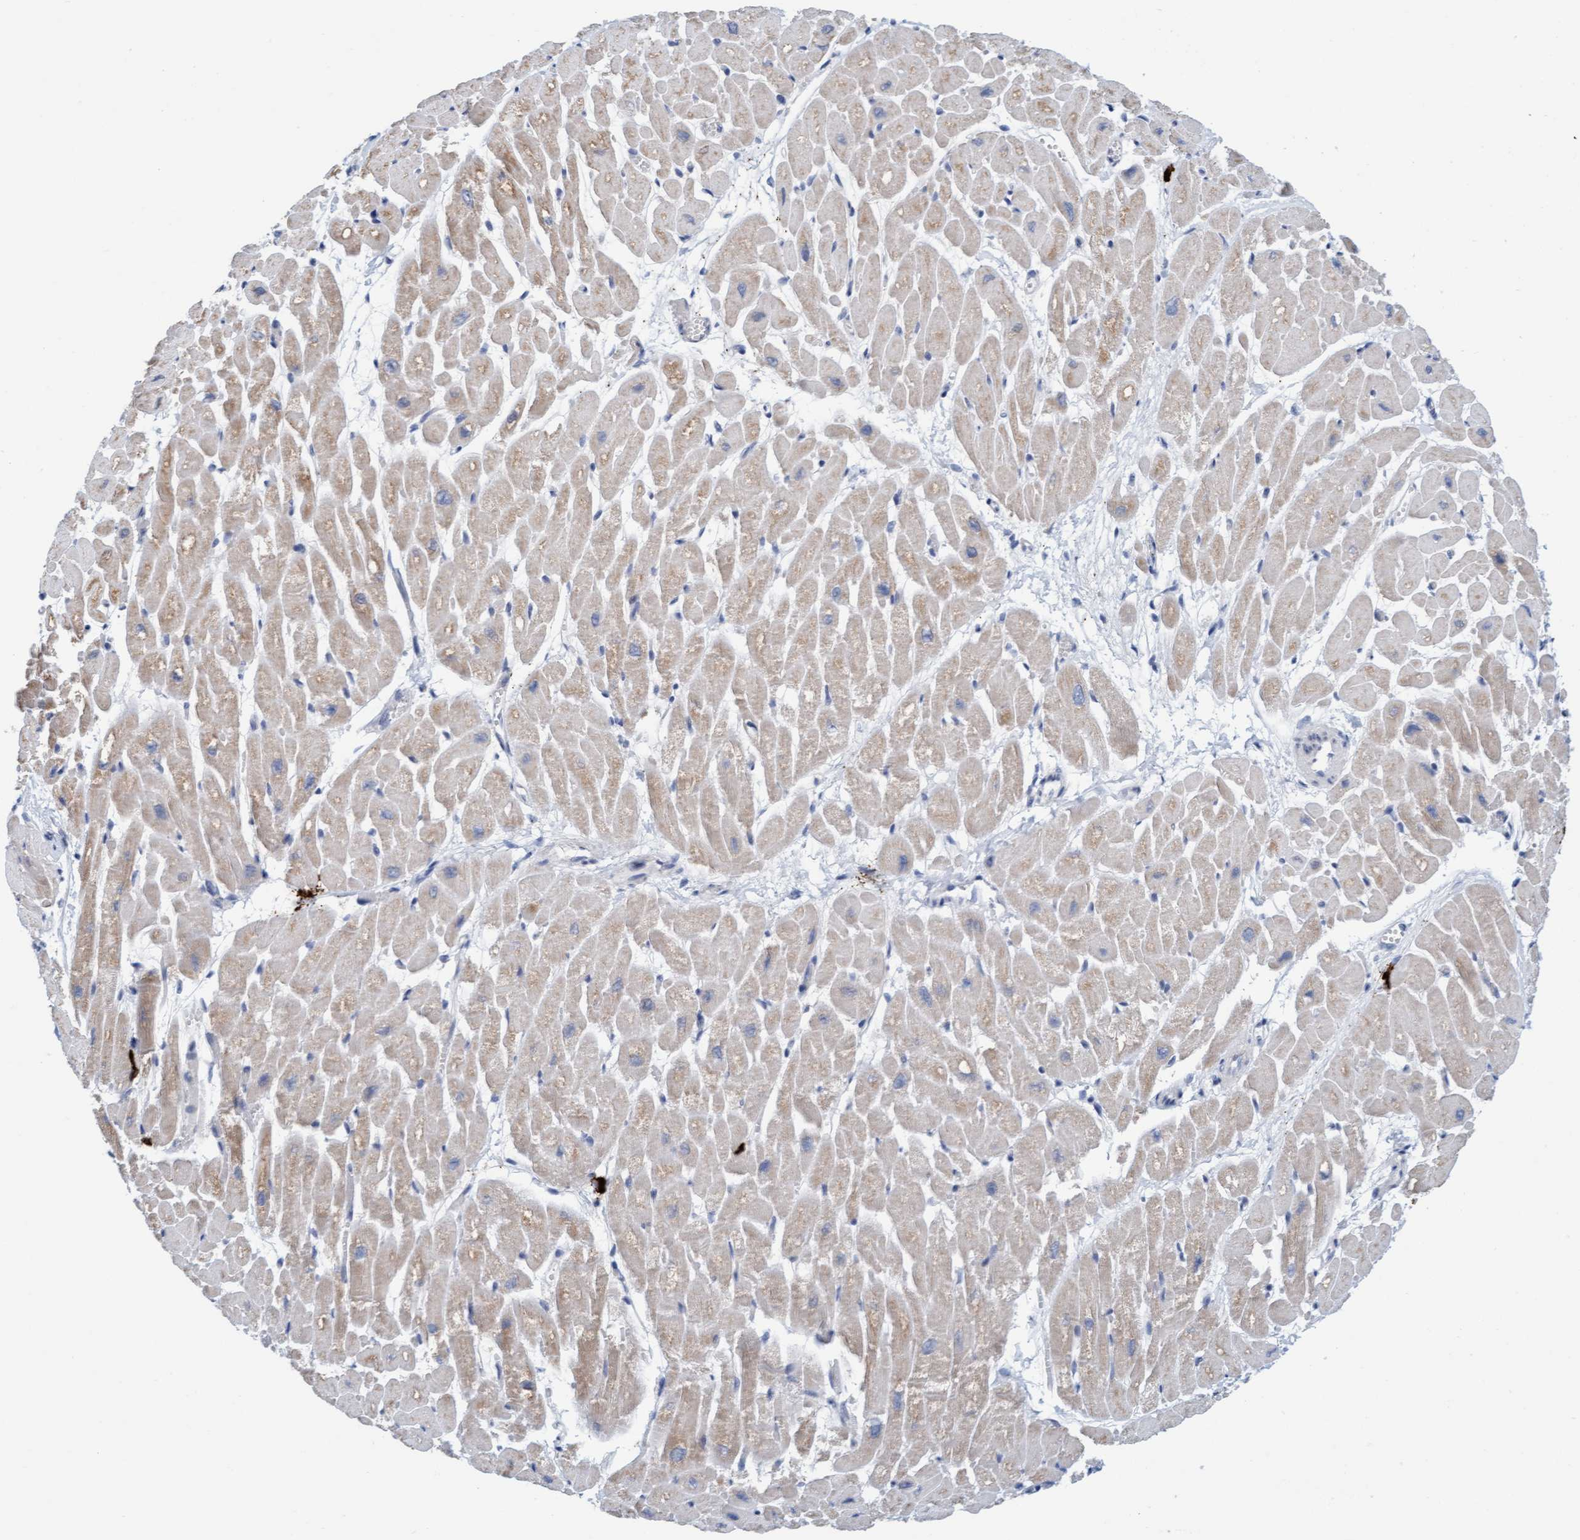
{"staining": {"intensity": "weak", "quantity": "25%-75%", "location": "cytoplasmic/membranous"}, "tissue": "heart muscle", "cell_type": "Cardiomyocytes", "image_type": "normal", "snomed": [{"axis": "morphology", "description": "Normal tissue, NOS"}, {"axis": "topography", "description": "Heart"}], "caption": "IHC micrograph of unremarkable heart muscle stained for a protein (brown), which reveals low levels of weak cytoplasmic/membranous positivity in about 25%-75% of cardiomyocytes.", "gene": "CPA3", "patient": {"sex": "male", "age": 45}}